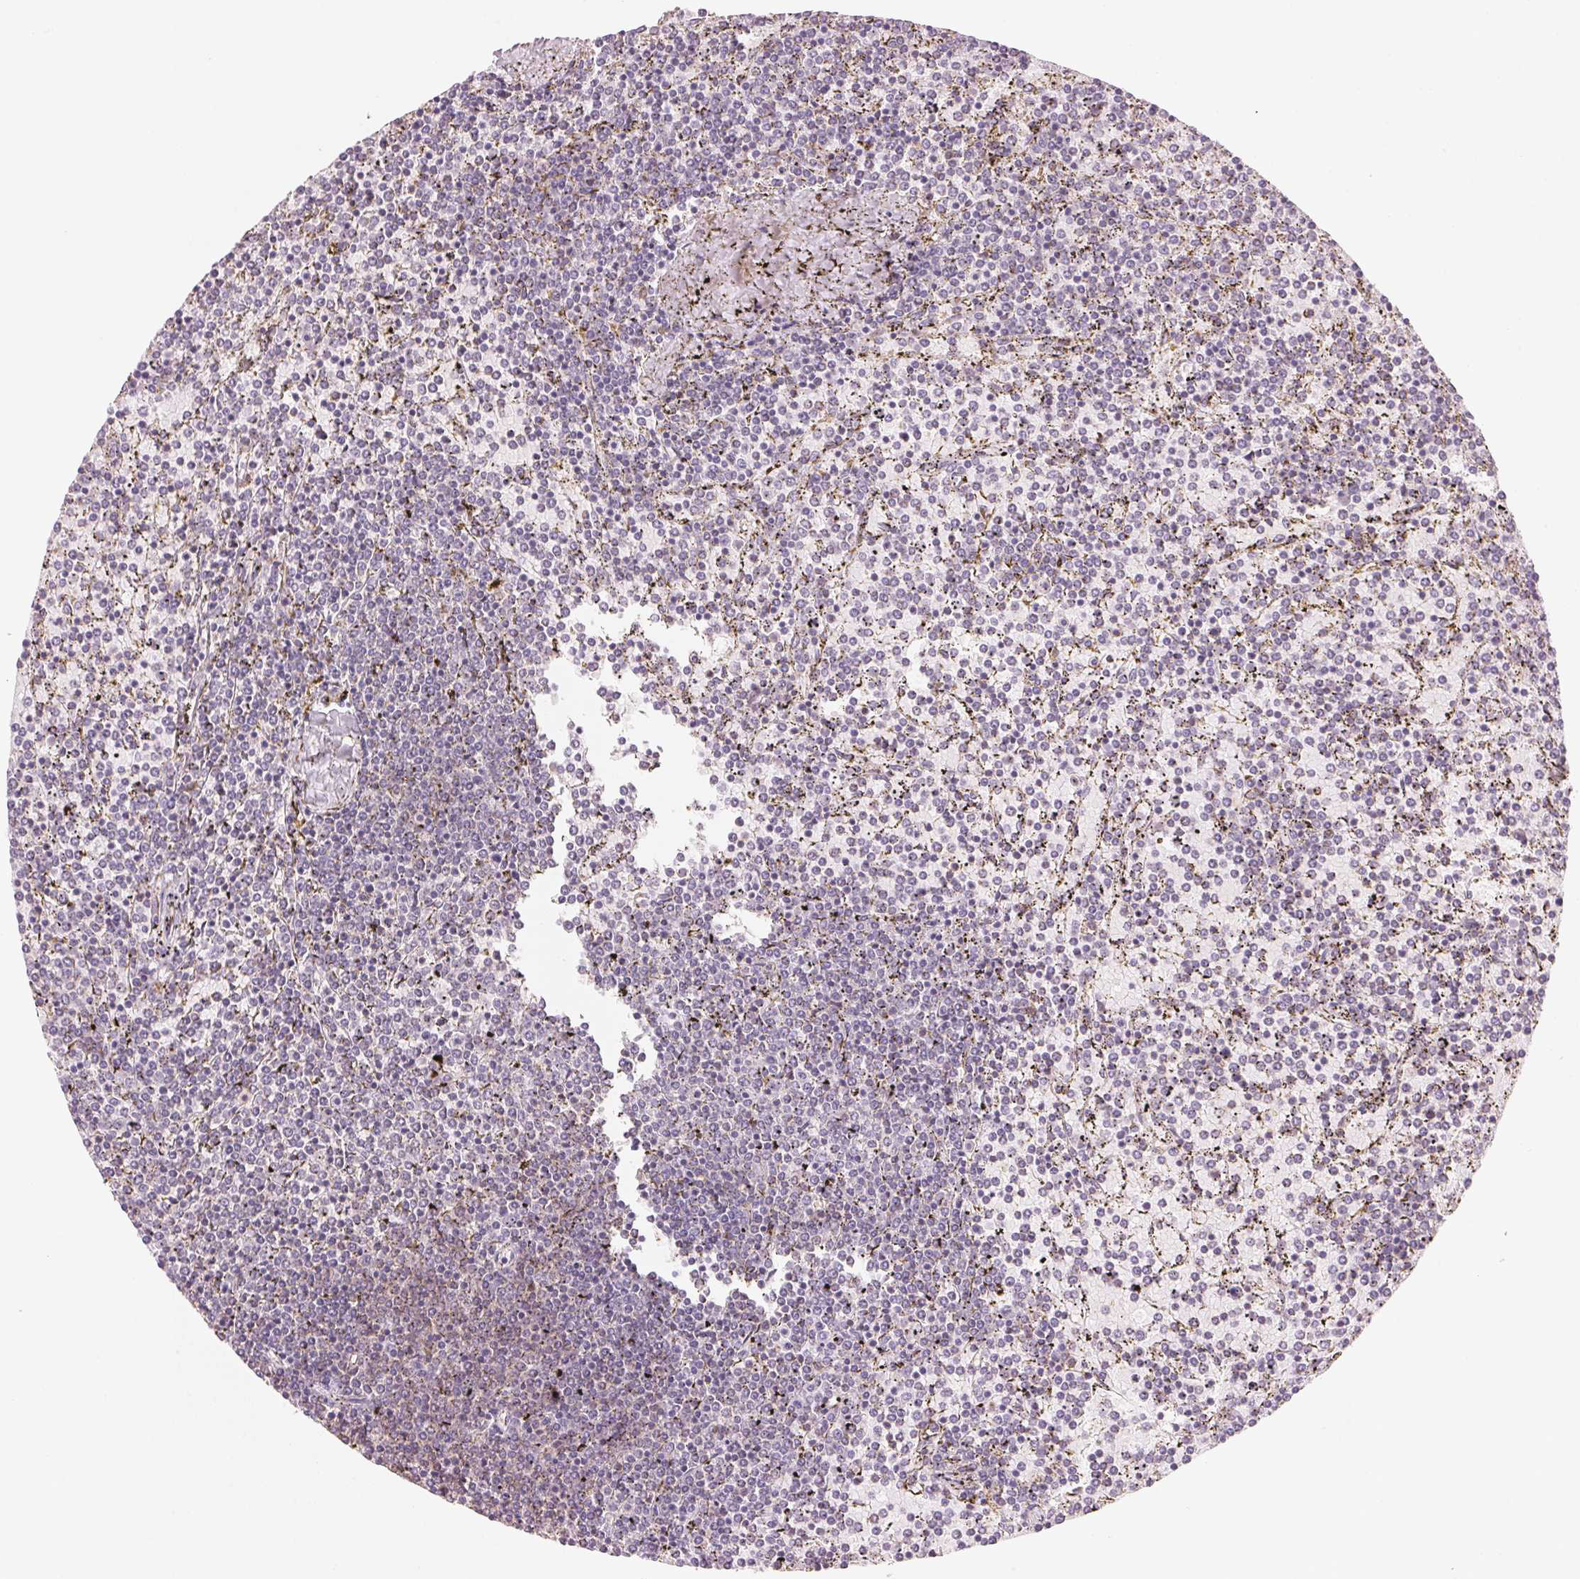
{"staining": {"intensity": "negative", "quantity": "none", "location": "none"}, "tissue": "lymphoma", "cell_type": "Tumor cells", "image_type": "cancer", "snomed": [{"axis": "morphology", "description": "Malignant lymphoma, non-Hodgkin's type, Low grade"}, {"axis": "topography", "description": "Spleen"}], "caption": "Lymphoma stained for a protein using IHC exhibits no staining tumor cells.", "gene": "HOXB13", "patient": {"sex": "female", "age": 77}}